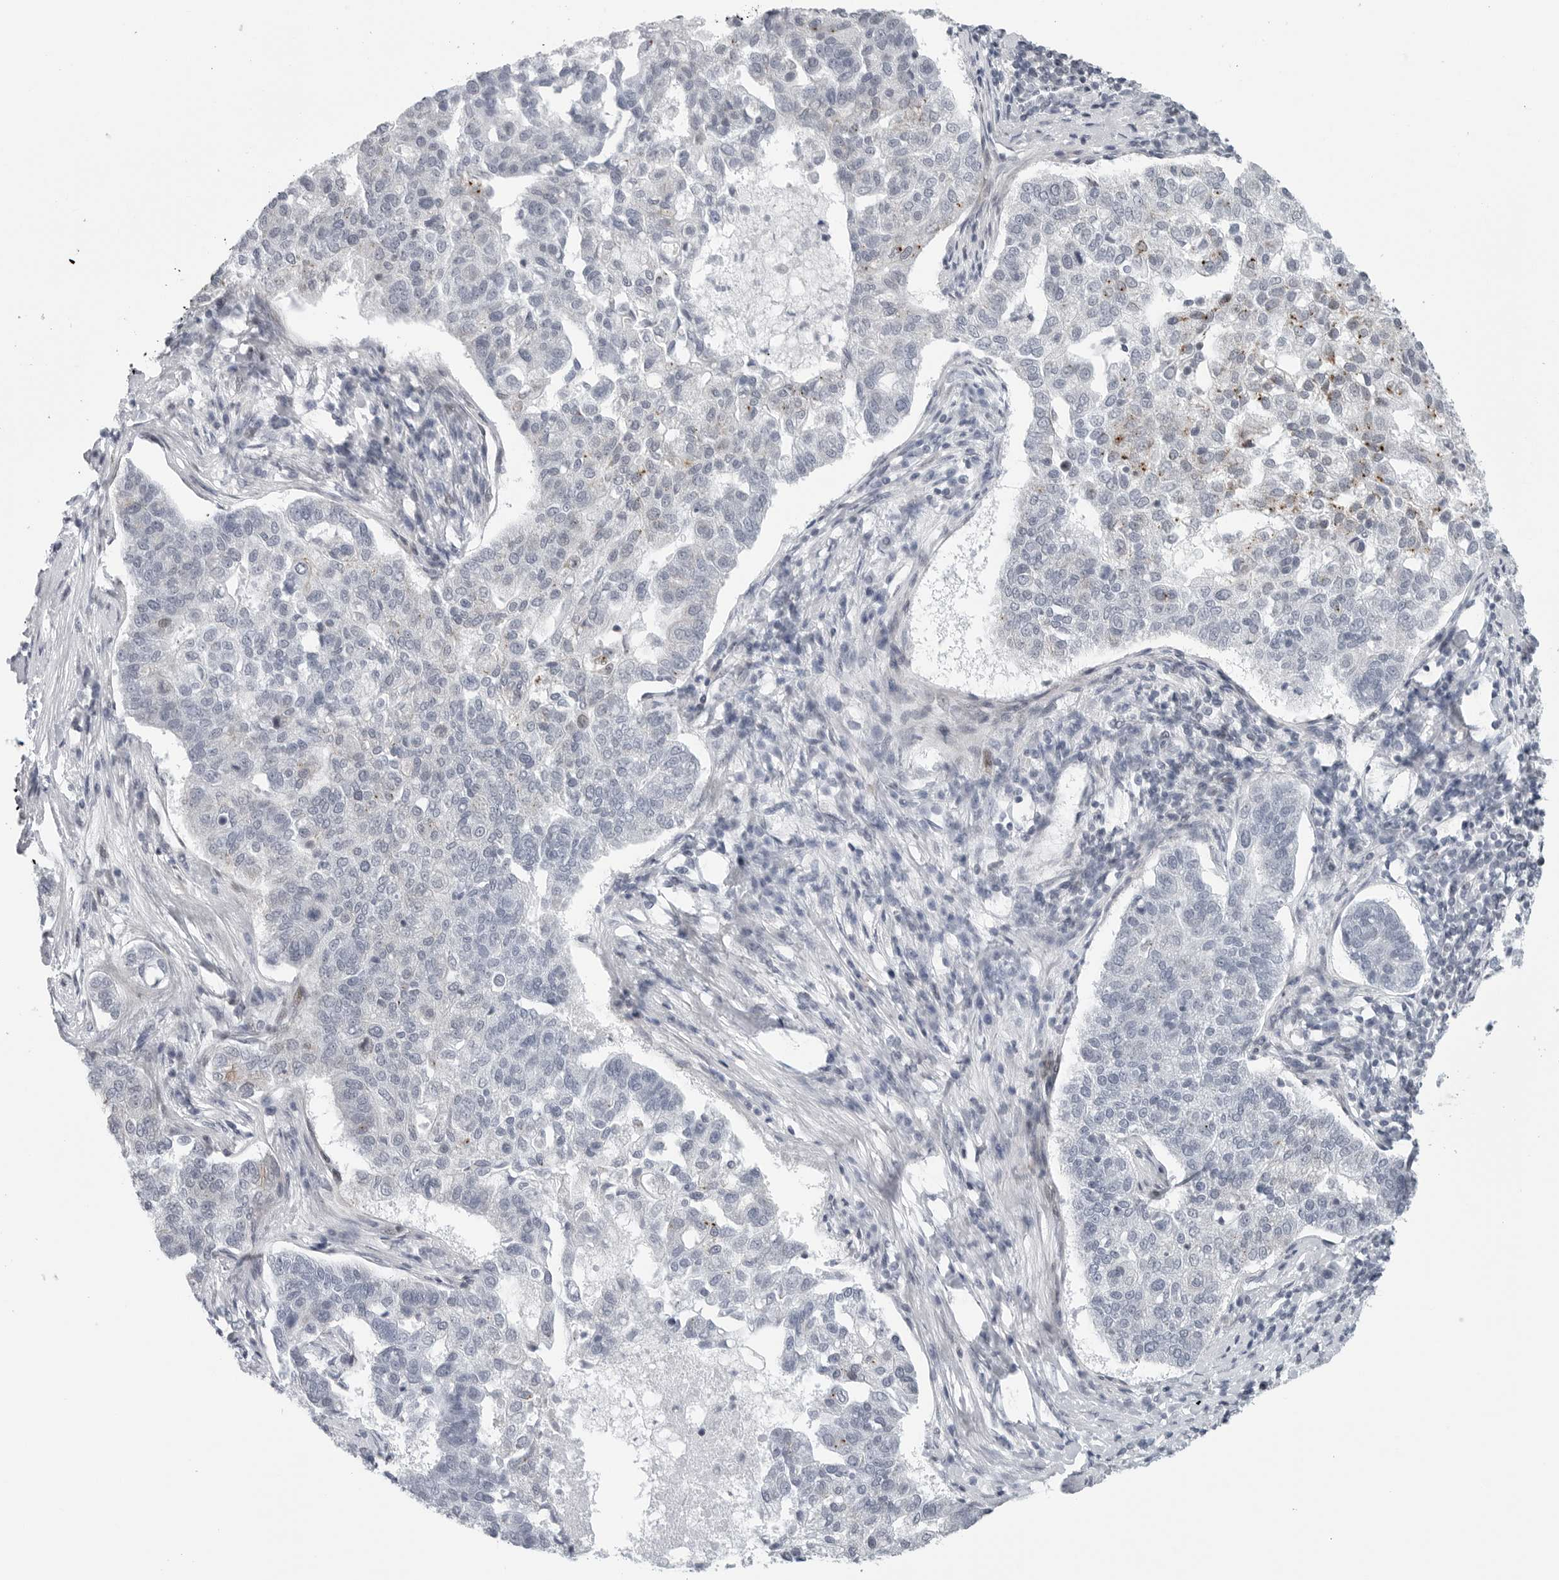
{"staining": {"intensity": "negative", "quantity": "none", "location": "none"}, "tissue": "pancreatic cancer", "cell_type": "Tumor cells", "image_type": "cancer", "snomed": [{"axis": "morphology", "description": "Adenocarcinoma, NOS"}, {"axis": "topography", "description": "Pancreas"}], "caption": "Pancreatic adenocarcinoma stained for a protein using immunohistochemistry demonstrates no expression tumor cells.", "gene": "FAM135B", "patient": {"sex": "female", "age": 61}}